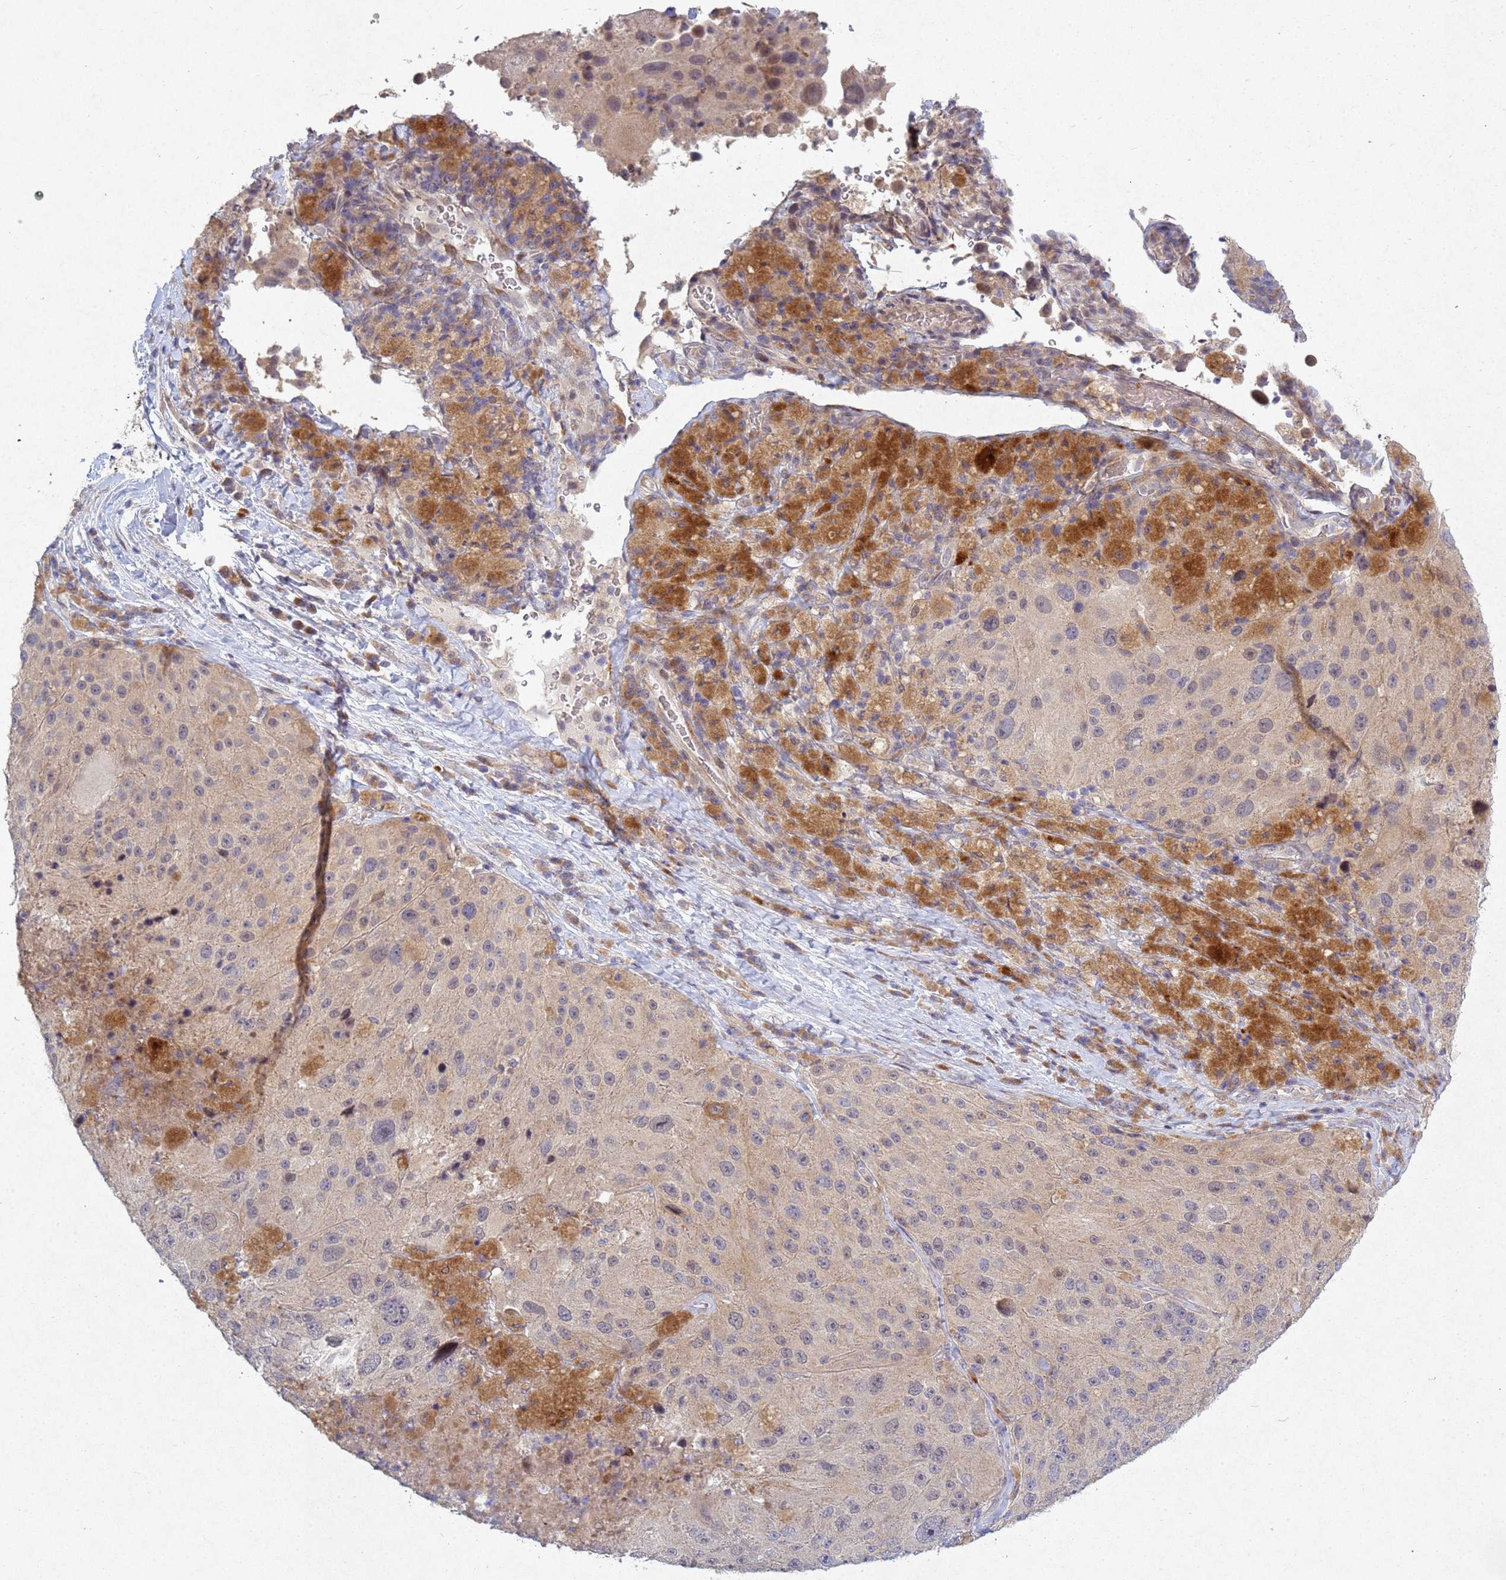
{"staining": {"intensity": "negative", "quantity": "none", "location": "none"}, "tissue": "melanoma", "cell_type": "Tumor cells", "image_type": "cancer", "snomed": [{"axis": "morphology", "description": "Malignant melanoma, Metastatic site"}, {"axis": "topography", "description": "Lymph node"}], "caption": "IHC of human melanoma reveals no positivity in tumor cells.", "gene": "TNPO2", "patient": {"sex": "male", "age": 62}}